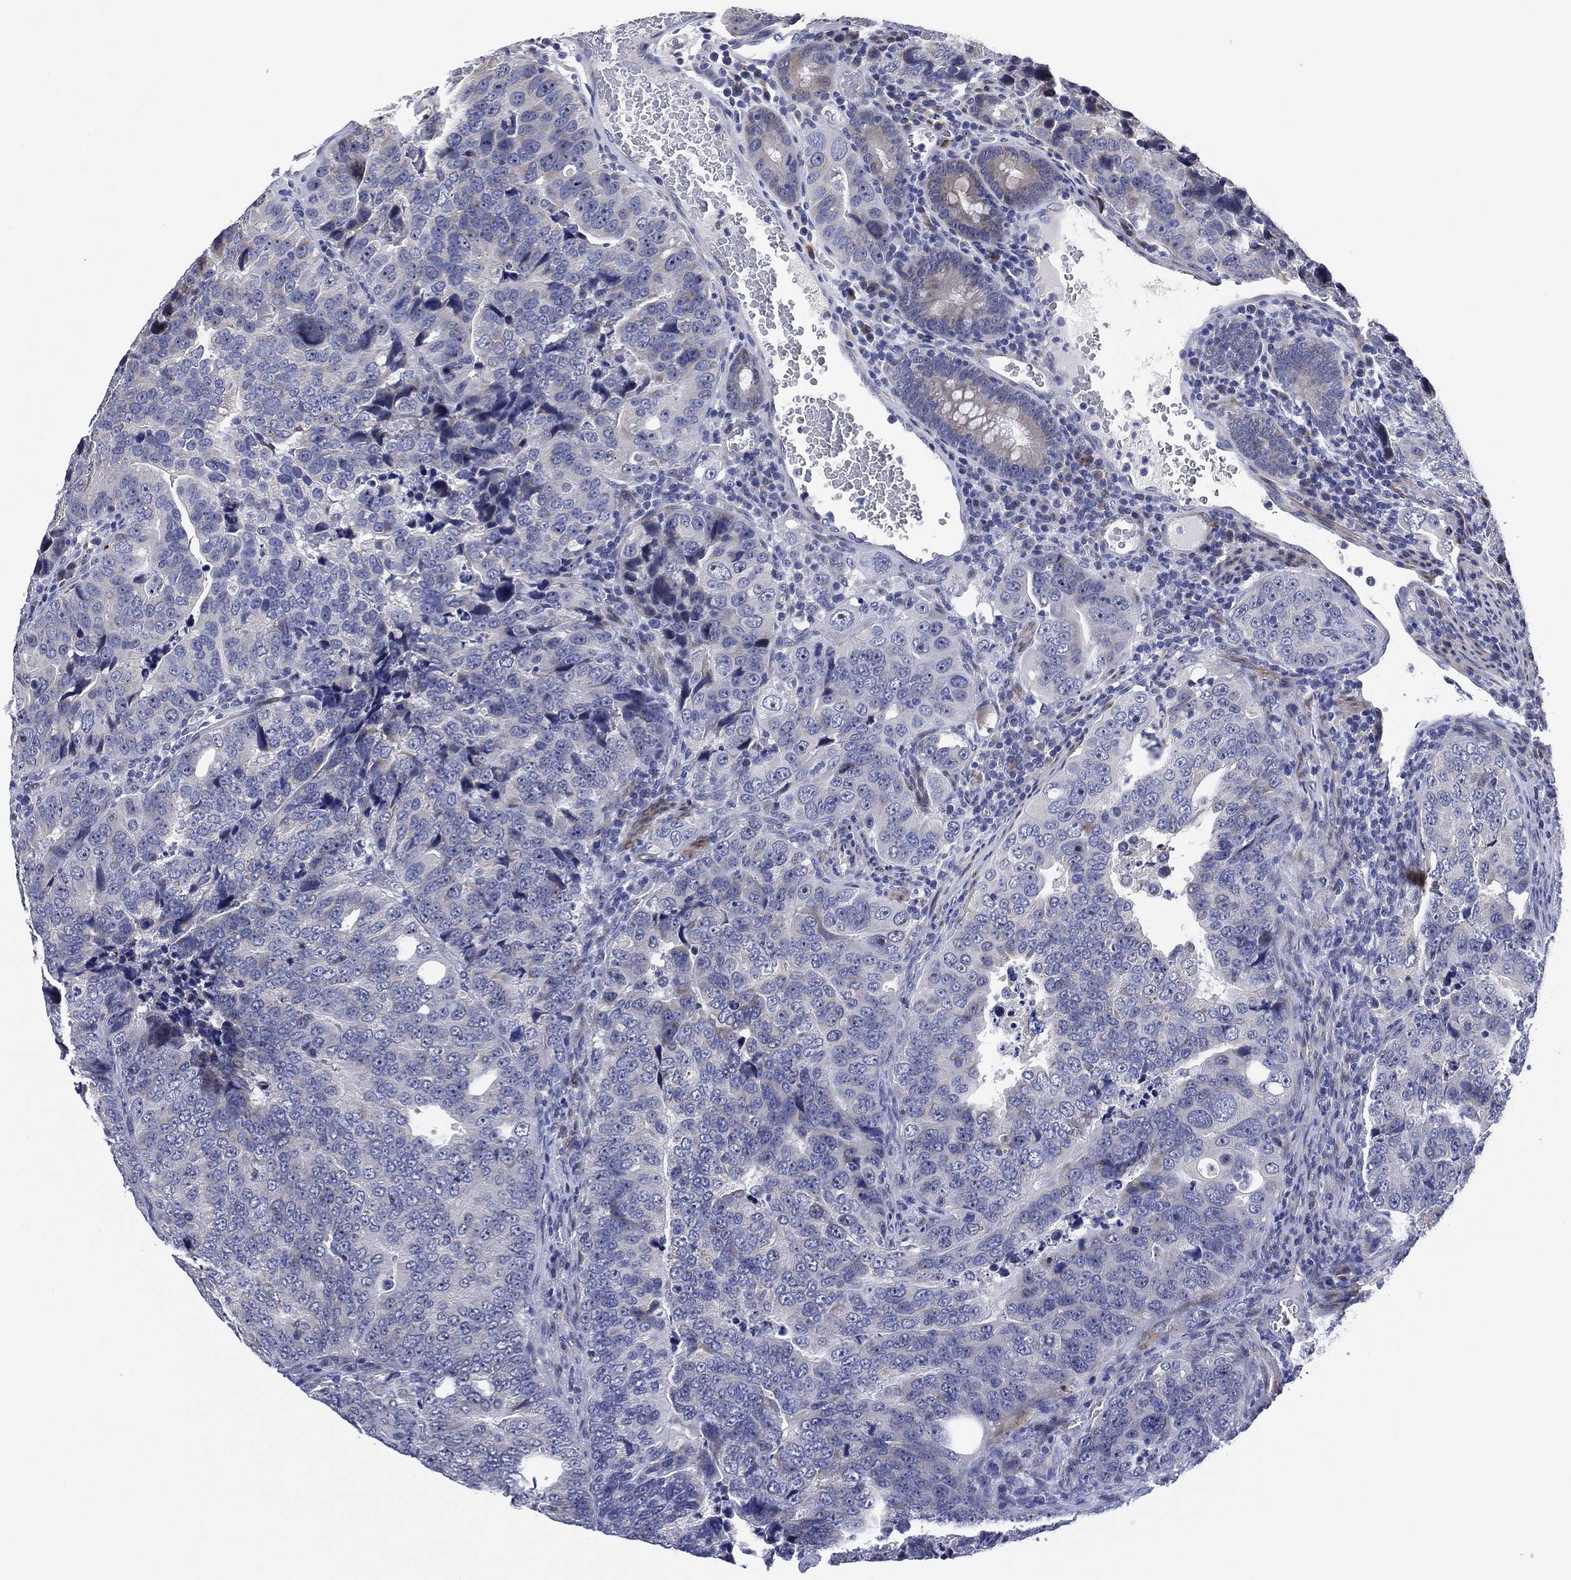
{"staining": {"intensity": "negative", "quantity": "none", "location": "none"}, "tissue": "colorectal cancer", "cell_type": "Tumor cells", "image_type": "cancer", "snomed": [{"axis": "morphology", "description": "Adenocarcinoma, NOS"}, {"axis": "topography", "description": "Colon"}], "caption": "Photomicrograph shows no protein expression in tumor cells of colorectal adenocarcinoma tissue.", "gene": "CLIP3", "patient": {"sex": "female", "age": 72}}